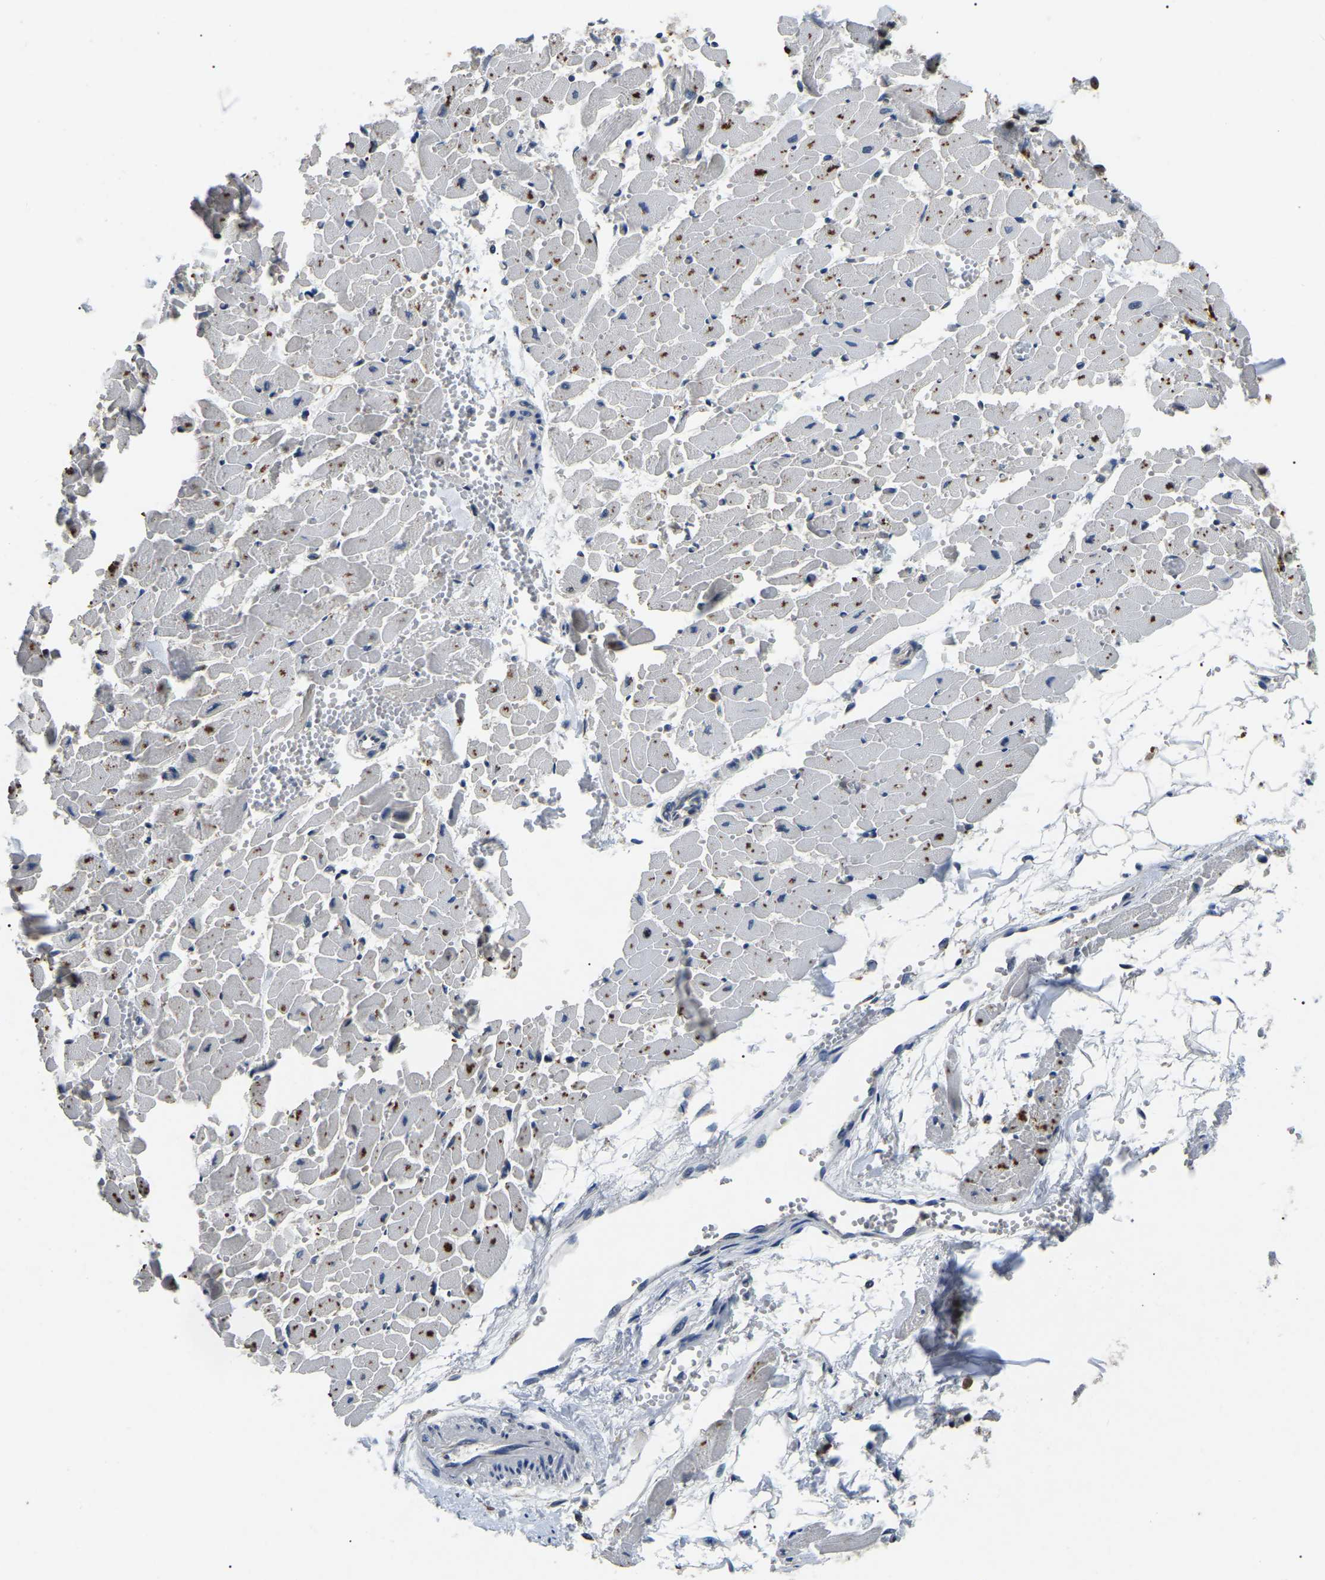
{"staining": {"intensity": "strong", "quantity": "25%-75%", "location": "cytoplasmic/membranous"}, "tissue": "heart muscle", "cell_type": "Cardiomyocytes", "image_type": "normal", "snomed": [{"axis": "morphology", "description": "Normal tissue, NOS"}, {"axis": "topography", "description": "Heart"}], "caption": "Heart muscle was stained to show a protein in brown. There is high levels of strong cytoplasmic/membranous expression in approximately 25%-75% of cardiomyocytes. The staining is performed using DAB (3,3'-diaminobenzidine) brown chromogen to label protein expression. The nuclei are counter-stained blue using hematoxylin.", "gene": "RBM28", "patient": {"sex": "female", "age": 19}}